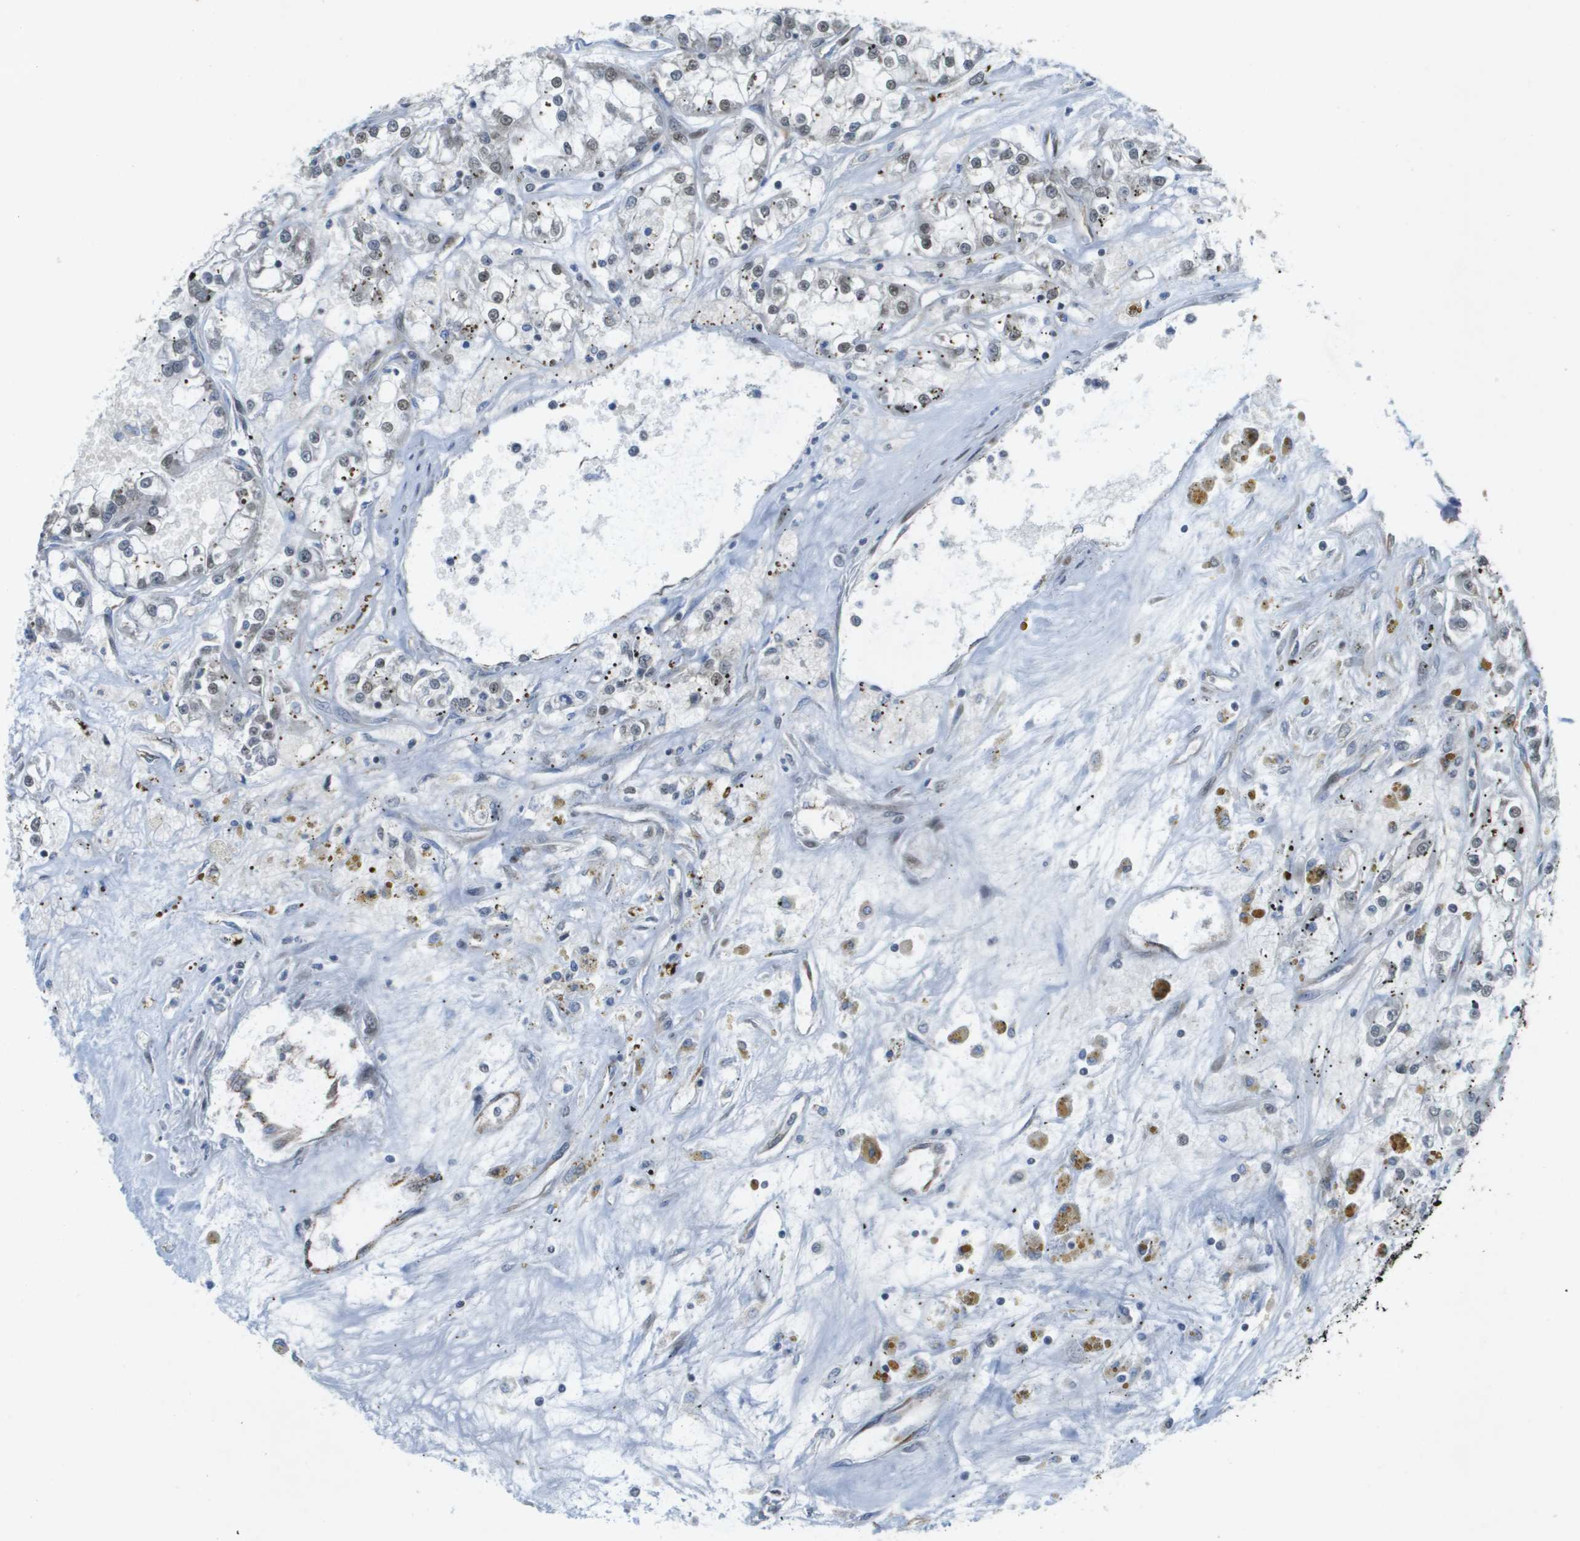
{"staining": {"intensity": "moderate", "quantity": "<25%", "location": "nuclear"}, "tissue": "renal cancer", "cell_type": "Tumor cells", "image_type": "cancer", "snomed": [{"axis": "morphology", "description": "Adenocarcinoma, NOS"}, {"axis": "topography", "description": "Kidney"}], "caption": "IHC photomicrograph of renal adenocarcinoma stained for a protein (brown), which reveals low levels of moderate nuclear expression in approximately <25% of tumor cells.", "gene": "ARID1B", "patient": {"sex": "female", "age": 52}}